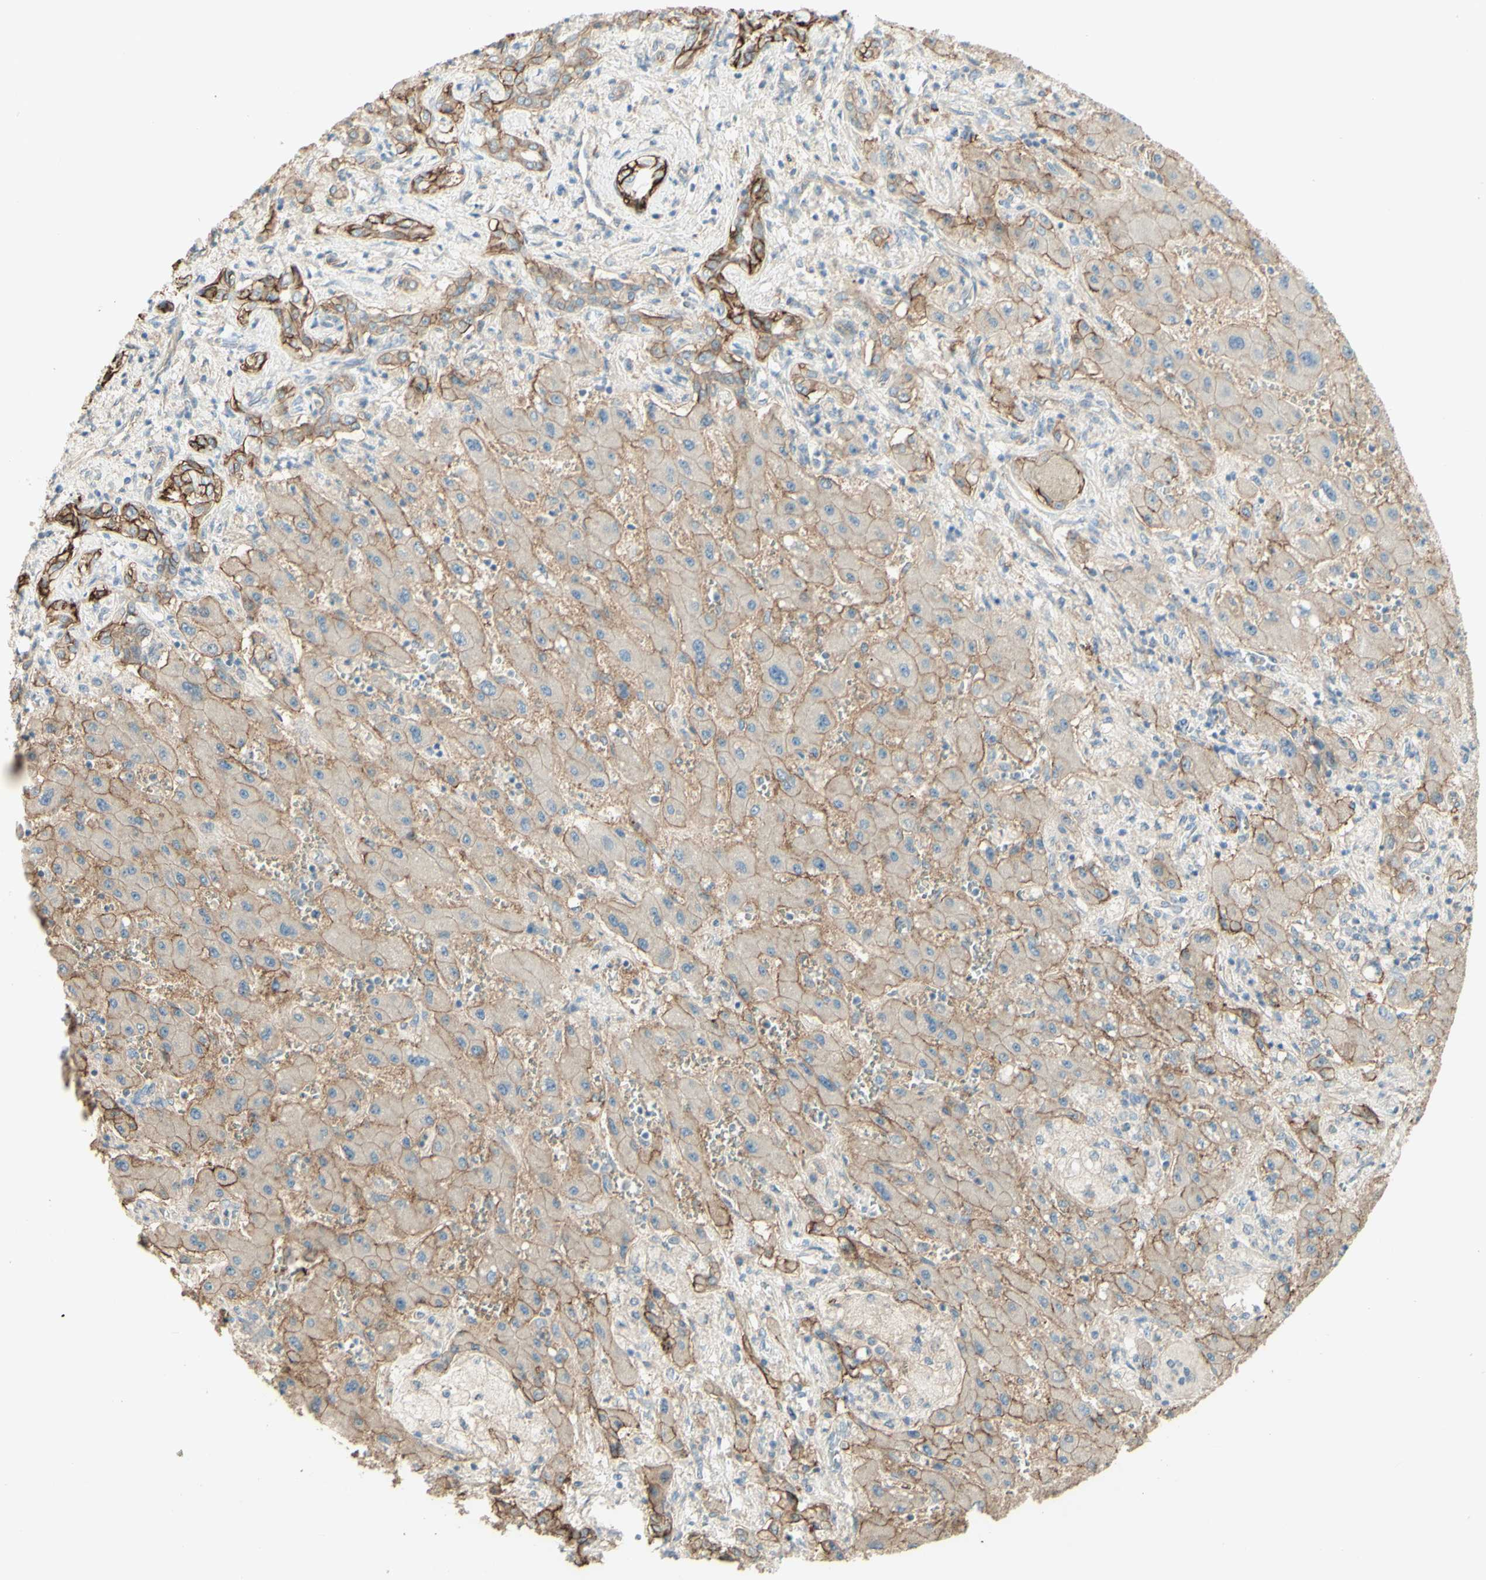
{"staining": {"intensity": "weak", "quantity": ">75%", "location": "cytoplasmic/membranous"}, "tissue": "liver cancer", "cell_type": "Tumor cells", "image_type": "cancer", "snomed": [{"axis": "morphology", "description": "Cholangiocarcinoma"}, {"axis": "topography", "description": "Liver"}], "caption": "Tumor cells reveal low levels of weak cytoplasmic/membranous positivity in approximately >75% of cells in human cholangiocarcinoma (liver).", "gene": "RNF149", "patient": {"sex": "male", "age": 50}}